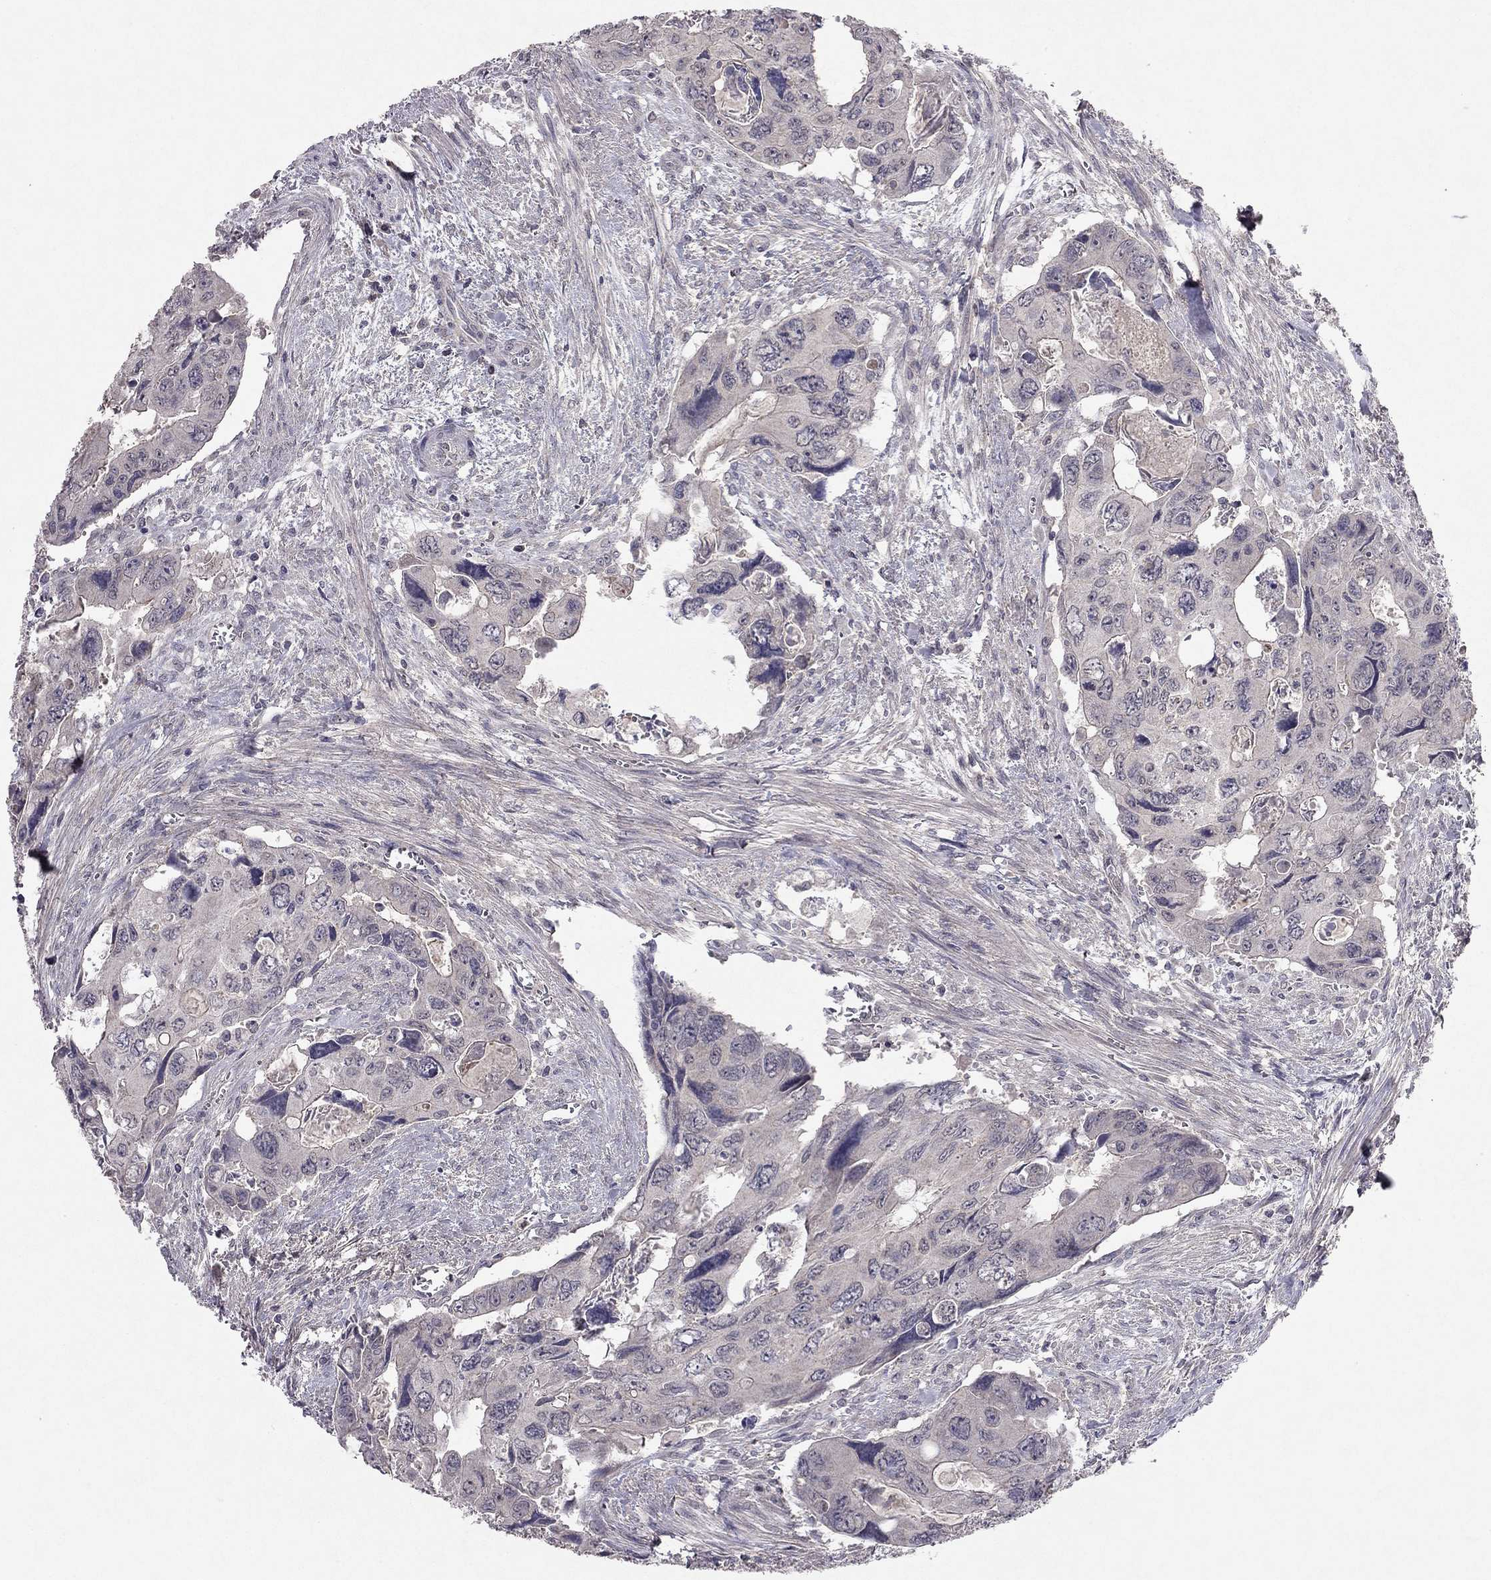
{"staining": {"intensity": "negative", "quantity": "none", "location": "none"}, "tissue": "colorectal cancer", "cell_type": "Tumor cells", "image_type": "cancer", "snomed": [{"axis": "morphology", "description": "Adenocarcinoma, NOS"}, {"axis": "topography", "description": "Rectum"}], "caption": "Tumor cells show no significant protein staining in colorectal cancer (adenocarcinoma). Nuclei are stained in blue.", "gene": "ESR2", "patient": {"sex": "male", "age": 62}}